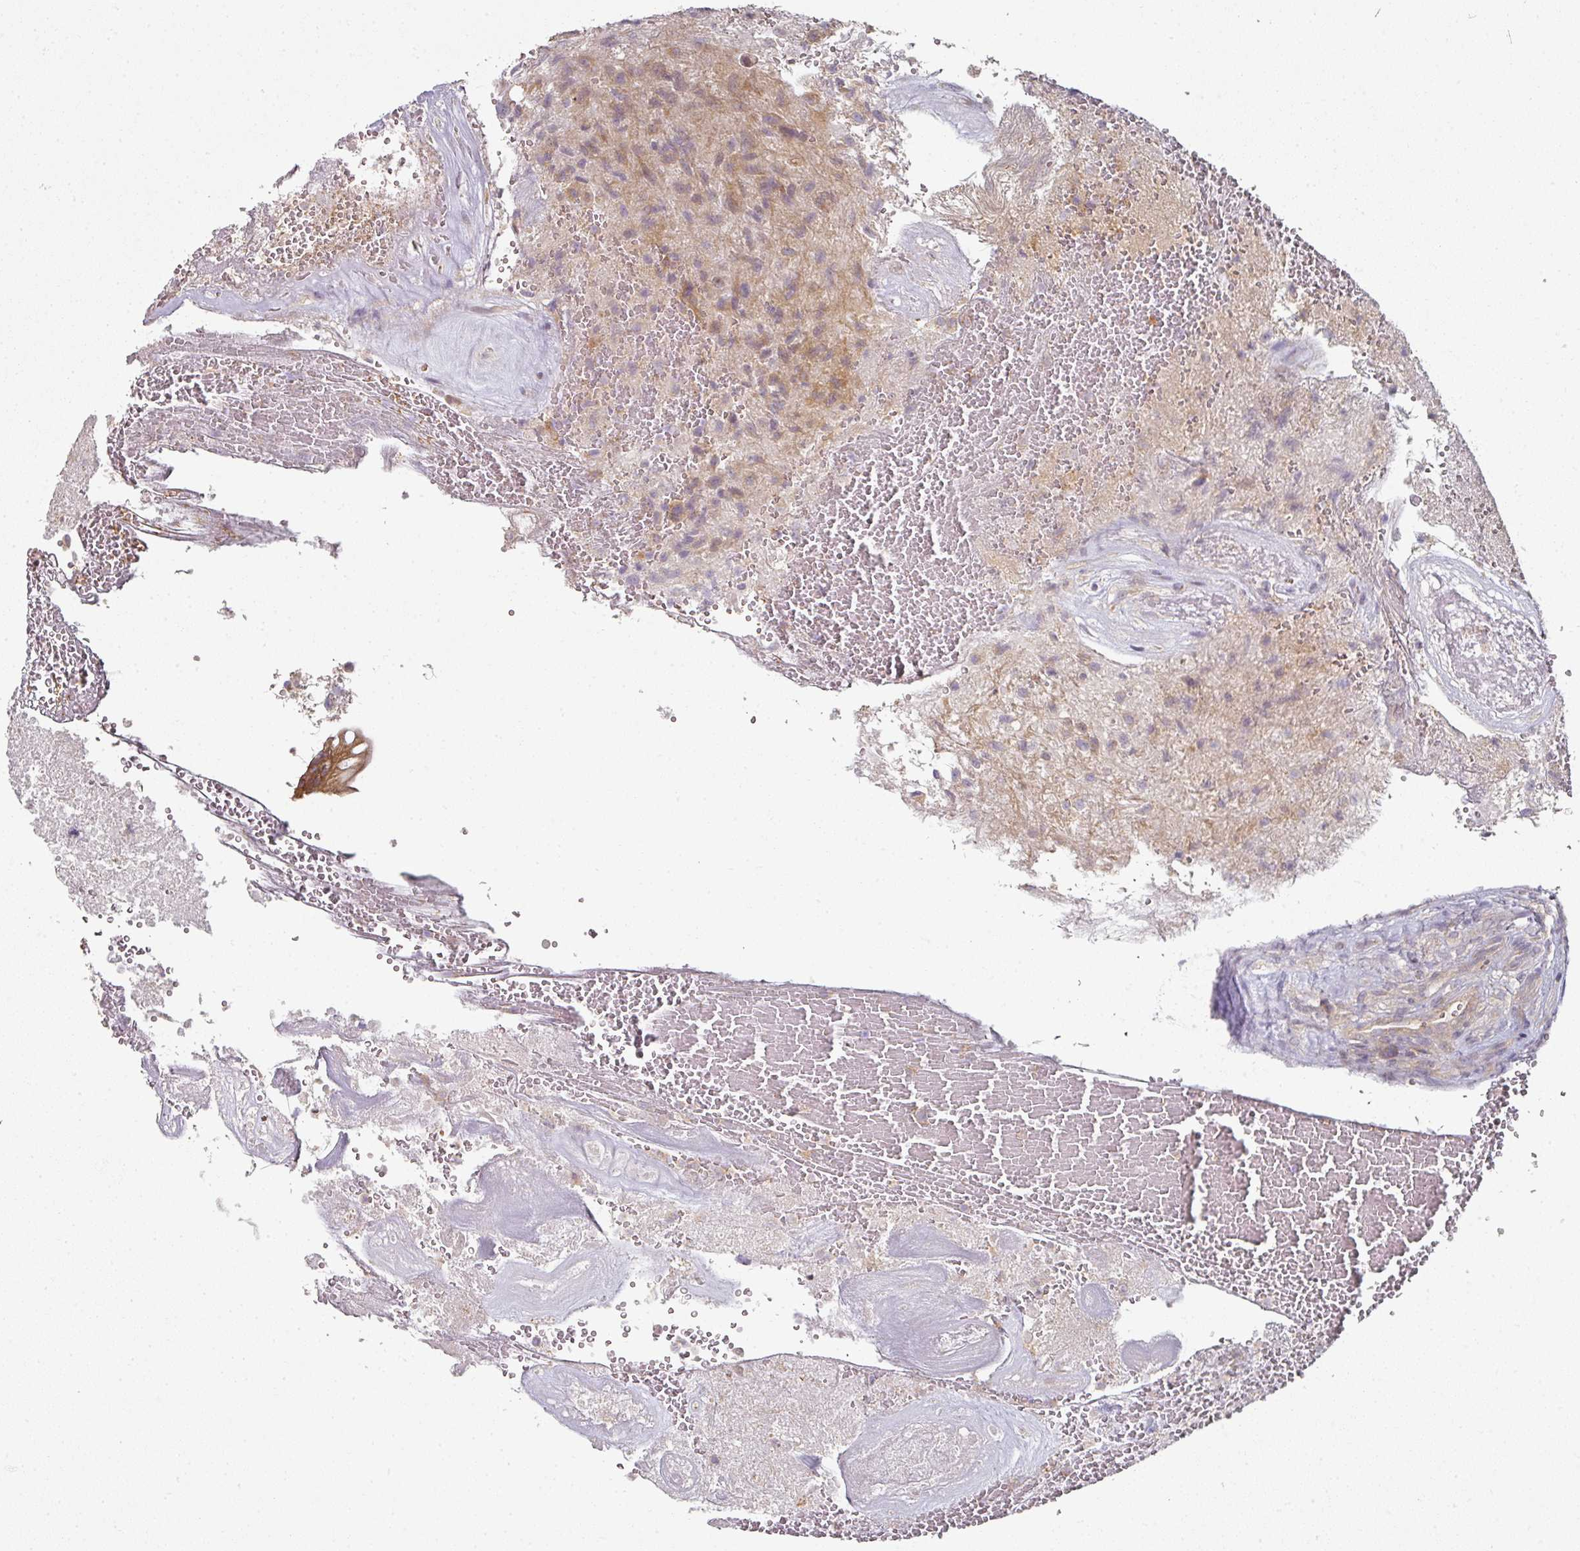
{"staining": {"intensity": "moderate", "quantity": "25%-75%", "location": "cytoplasmic/membranous"}, "tissue": "glioma", "cell_type": "Tumor cells", "image_type": "cancer", "snomed": [{"axis": "morphology", "description": "Glioma, malignant, High grade"}, {"axis": "topography", "description": "Brain"}], "caption": "Malignant glioma (high-grade) tissue demonstrates moderate cytoplasmic/membranous staining in about 25%-75% of tumor cells, visualized by immunohistochemistry.", "gene": "MAP2K2", "patient": {"sex": "male", "age": 56}}